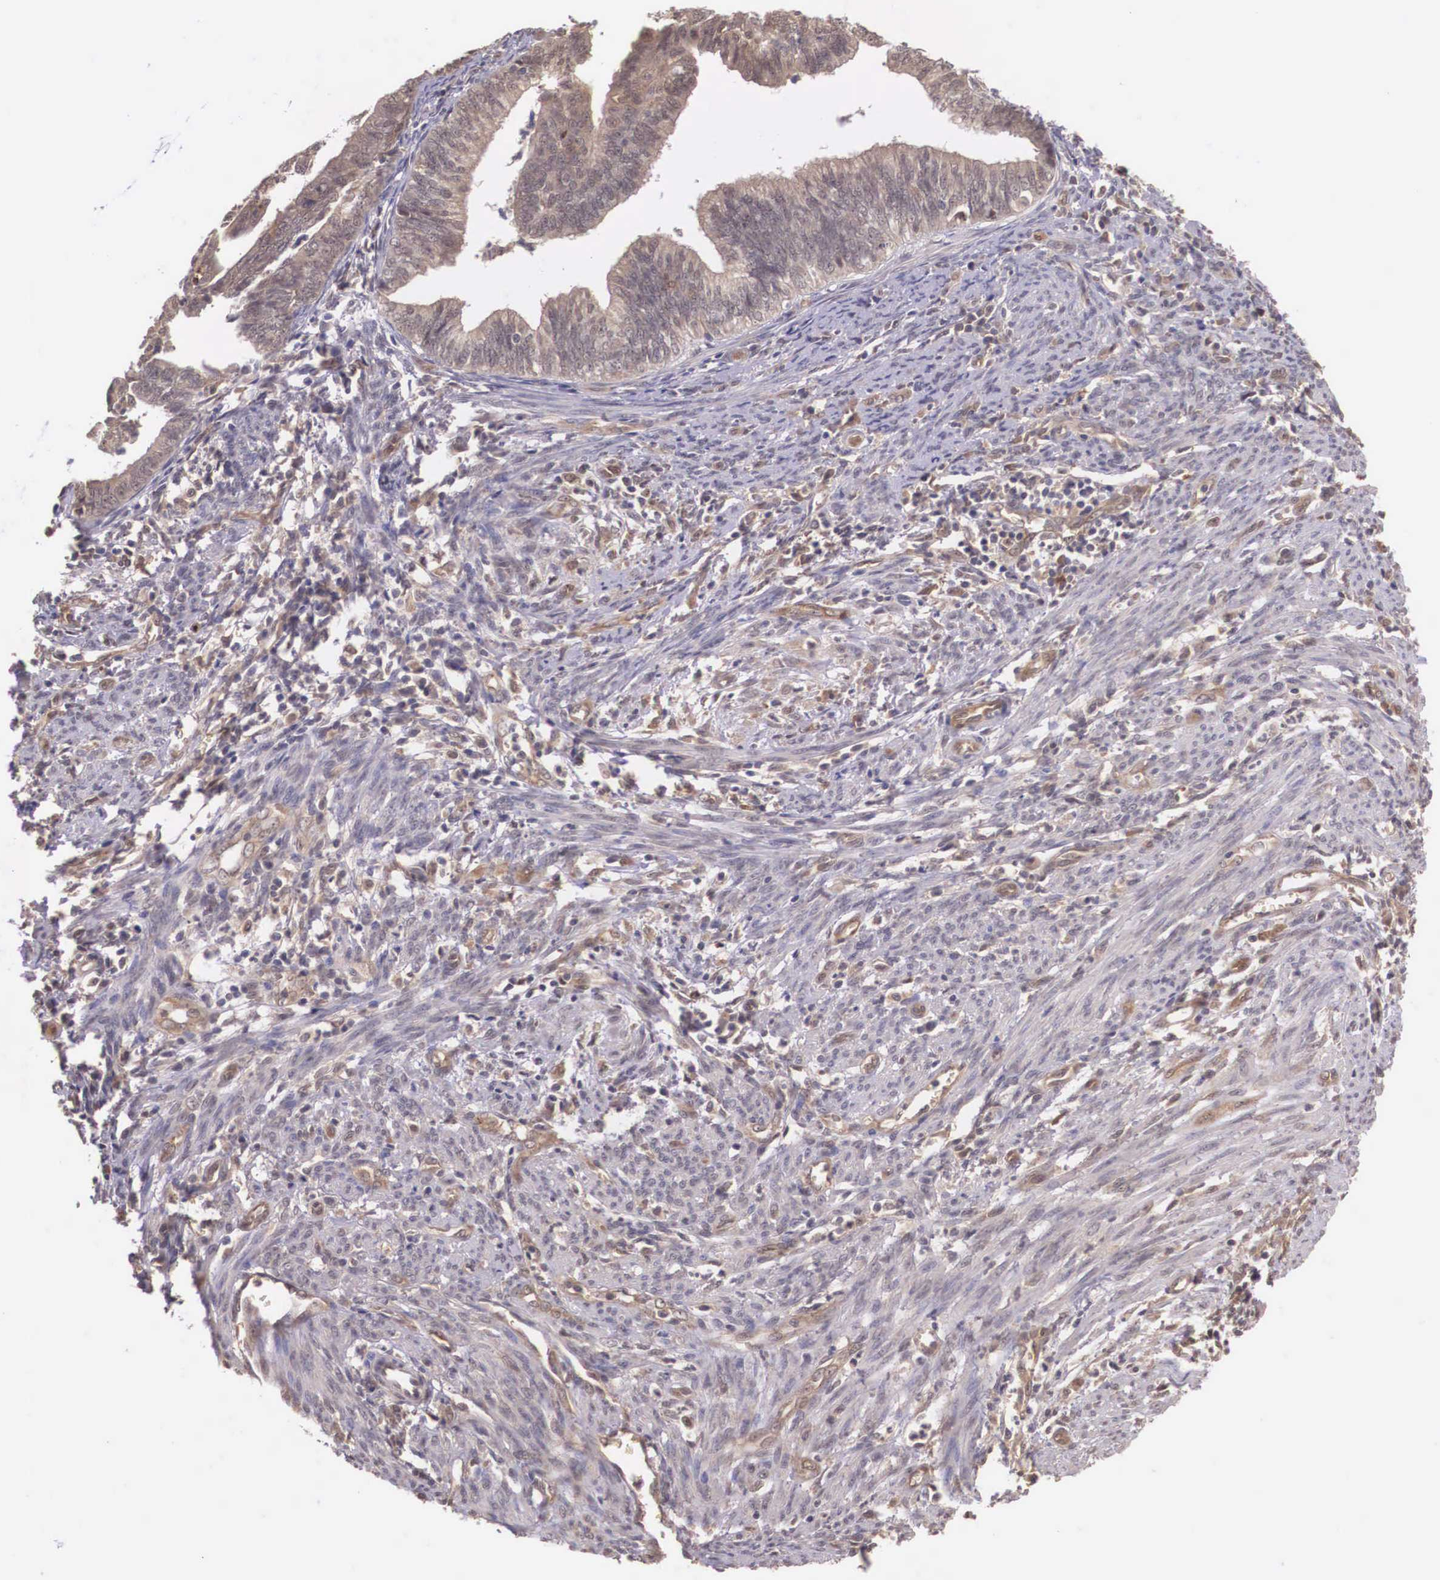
{"staining": {"intensity": "weak", "quantity": ">75%", "location": "cytoplasmic/membranous"}, "tissue": "endometrial cancer", "cell_type": "Tumor cells", "image_type": "cancer", "snomed": [{"axis": "morphology", "description": "Adenocarcinoma, NOS"}, {"axis": "topography", "description": "Endometrium"}], "caption": "This micrograph displays immunohistochemistry staining of endometrial adenocarcinoma, with low weak cytoplasmic/membranous positivity in about >75% of tumor cells.", "gene": "VASH1", "patient": {"sex": "female", "age": 66}}